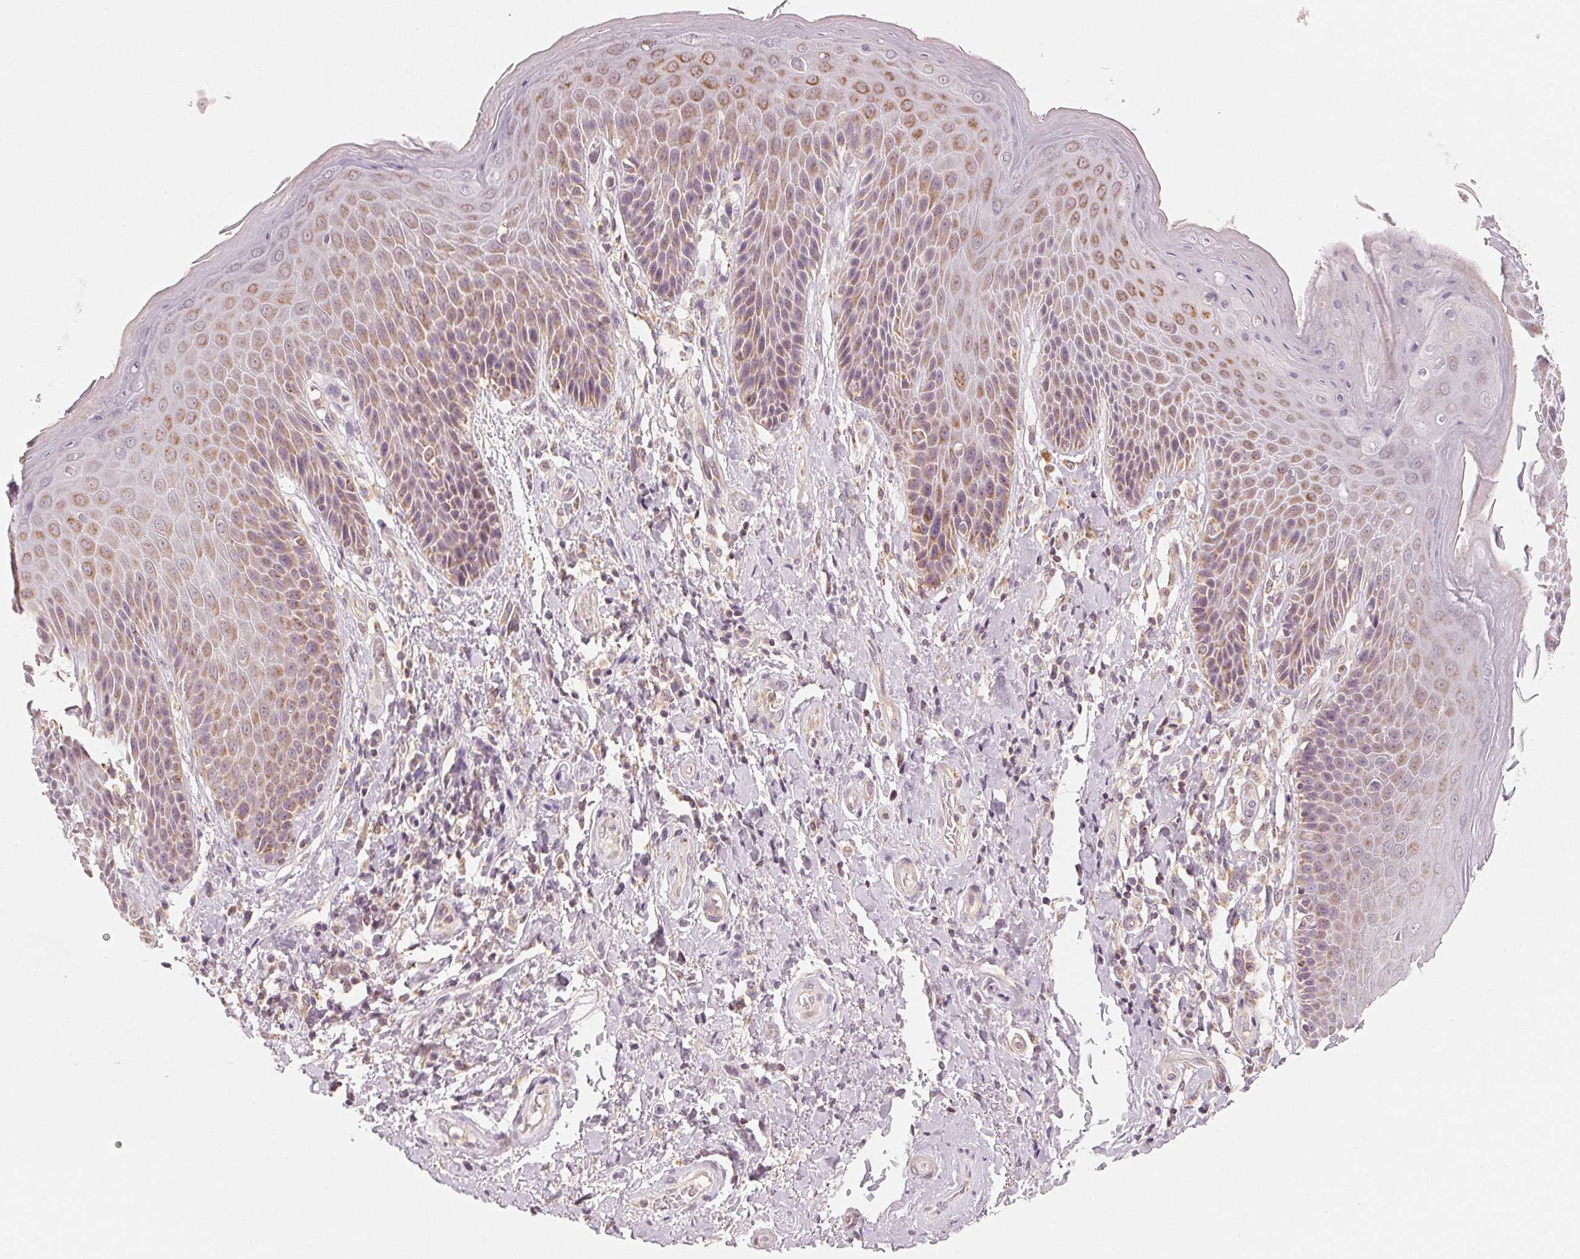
{"staining": {"intensity": "moderate", "quantity": "25%-75%", "location": "cytoplasmic/membranous"}, "tissue": "skin", "cell_type": "Epidermal cells", "image_type": "normal", "snomed": [{"axis": "morphology", "description": "Normal tissue, NOS"}, {"axis": "topography", "description": "Anal"}, {"axis": "topography", "description": "Peripheral nerve tissue"}], "caption": "Brown immunohistochemical staining in normal human skin reveals moderate cytoplasmic/membranous positivity in approximately 25%-75% of epidermal cells. (Brightfield microscopy of DAB IHC at high magnification).", "gene": "GHITM", "patient": {"sex": "male", "age": 51}}